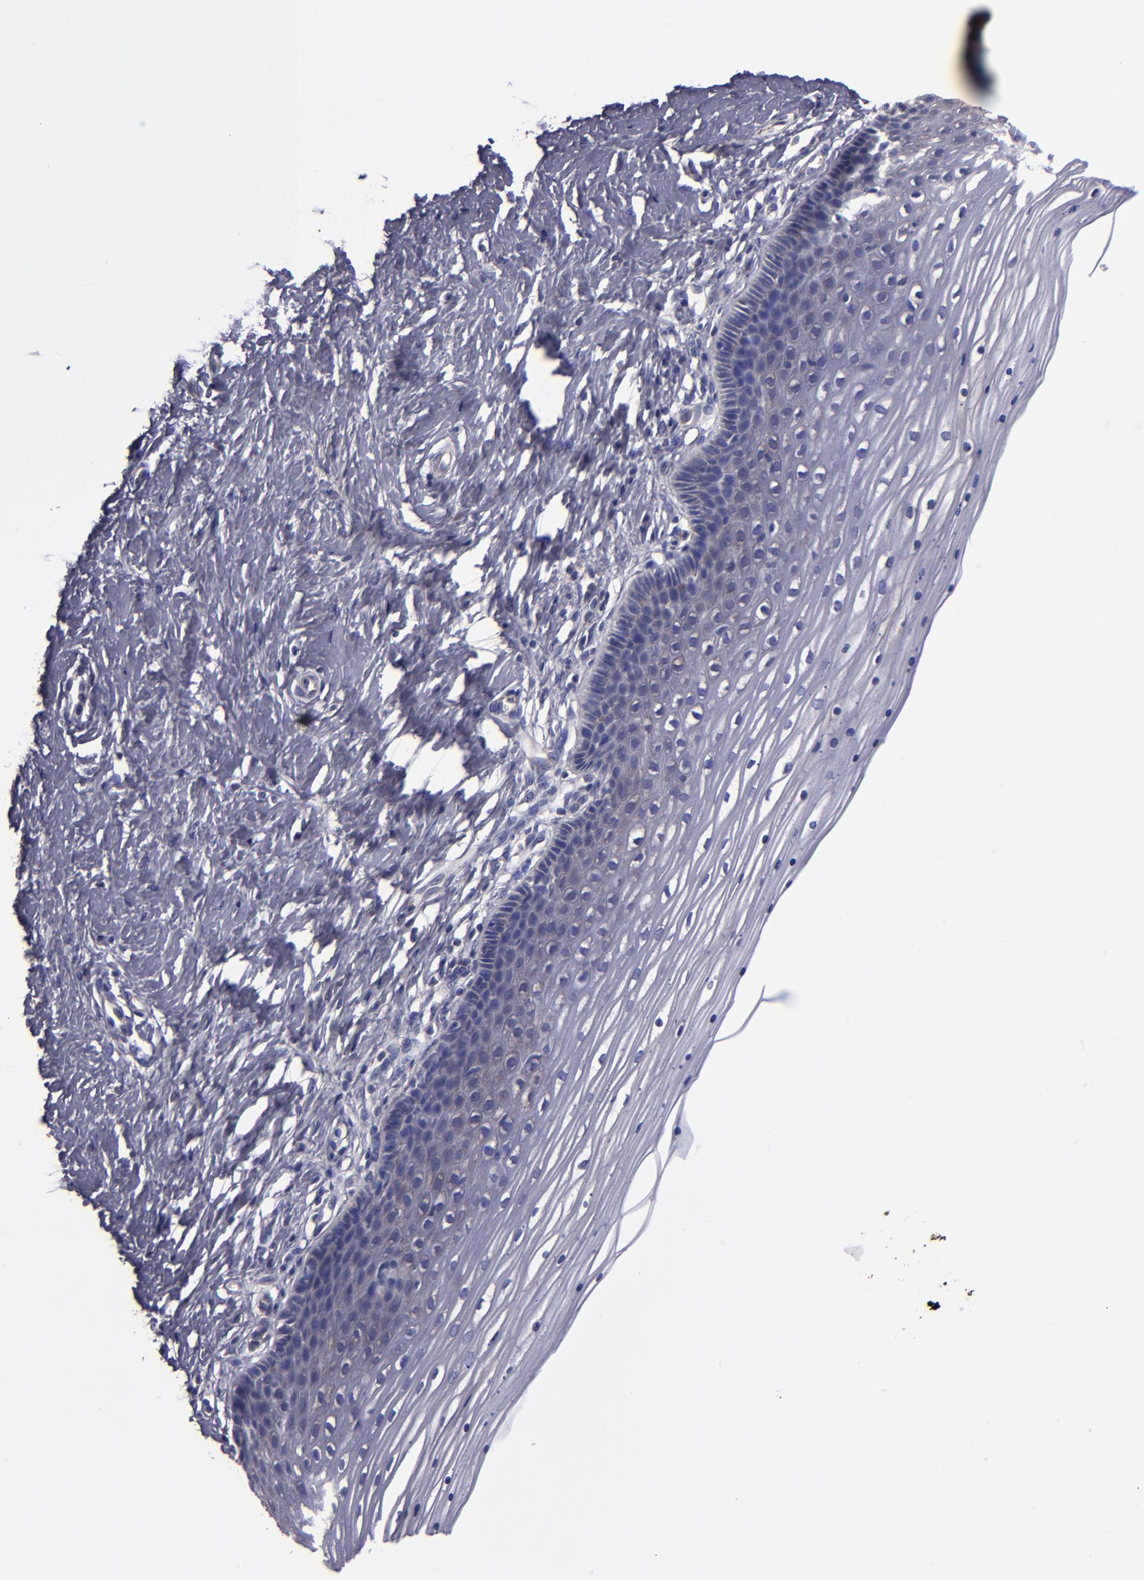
{"staining": {"intensity": "weak", "quantity": "<25%", "location": "cytoplasmic/membranous"}, "tissue": "cervix", "cell_type": "Glandular cells", "image_type": "normal", "snomed": [{"axis": "morphology", "description": "Normal tissue, NOS"}, {"axis": "topography", "description": "Cervix"}], "caption": "Immunohistochemical staining of normal cervix demonstrates no significant expression in glandular cells. (Brightfield microscopy of DAB (3,3'-diaminobenzidine) immunohistochemistry (IHC) at high magnification).", "gene": "CARS1", "patient": {"sex": "female", "age": 39}}